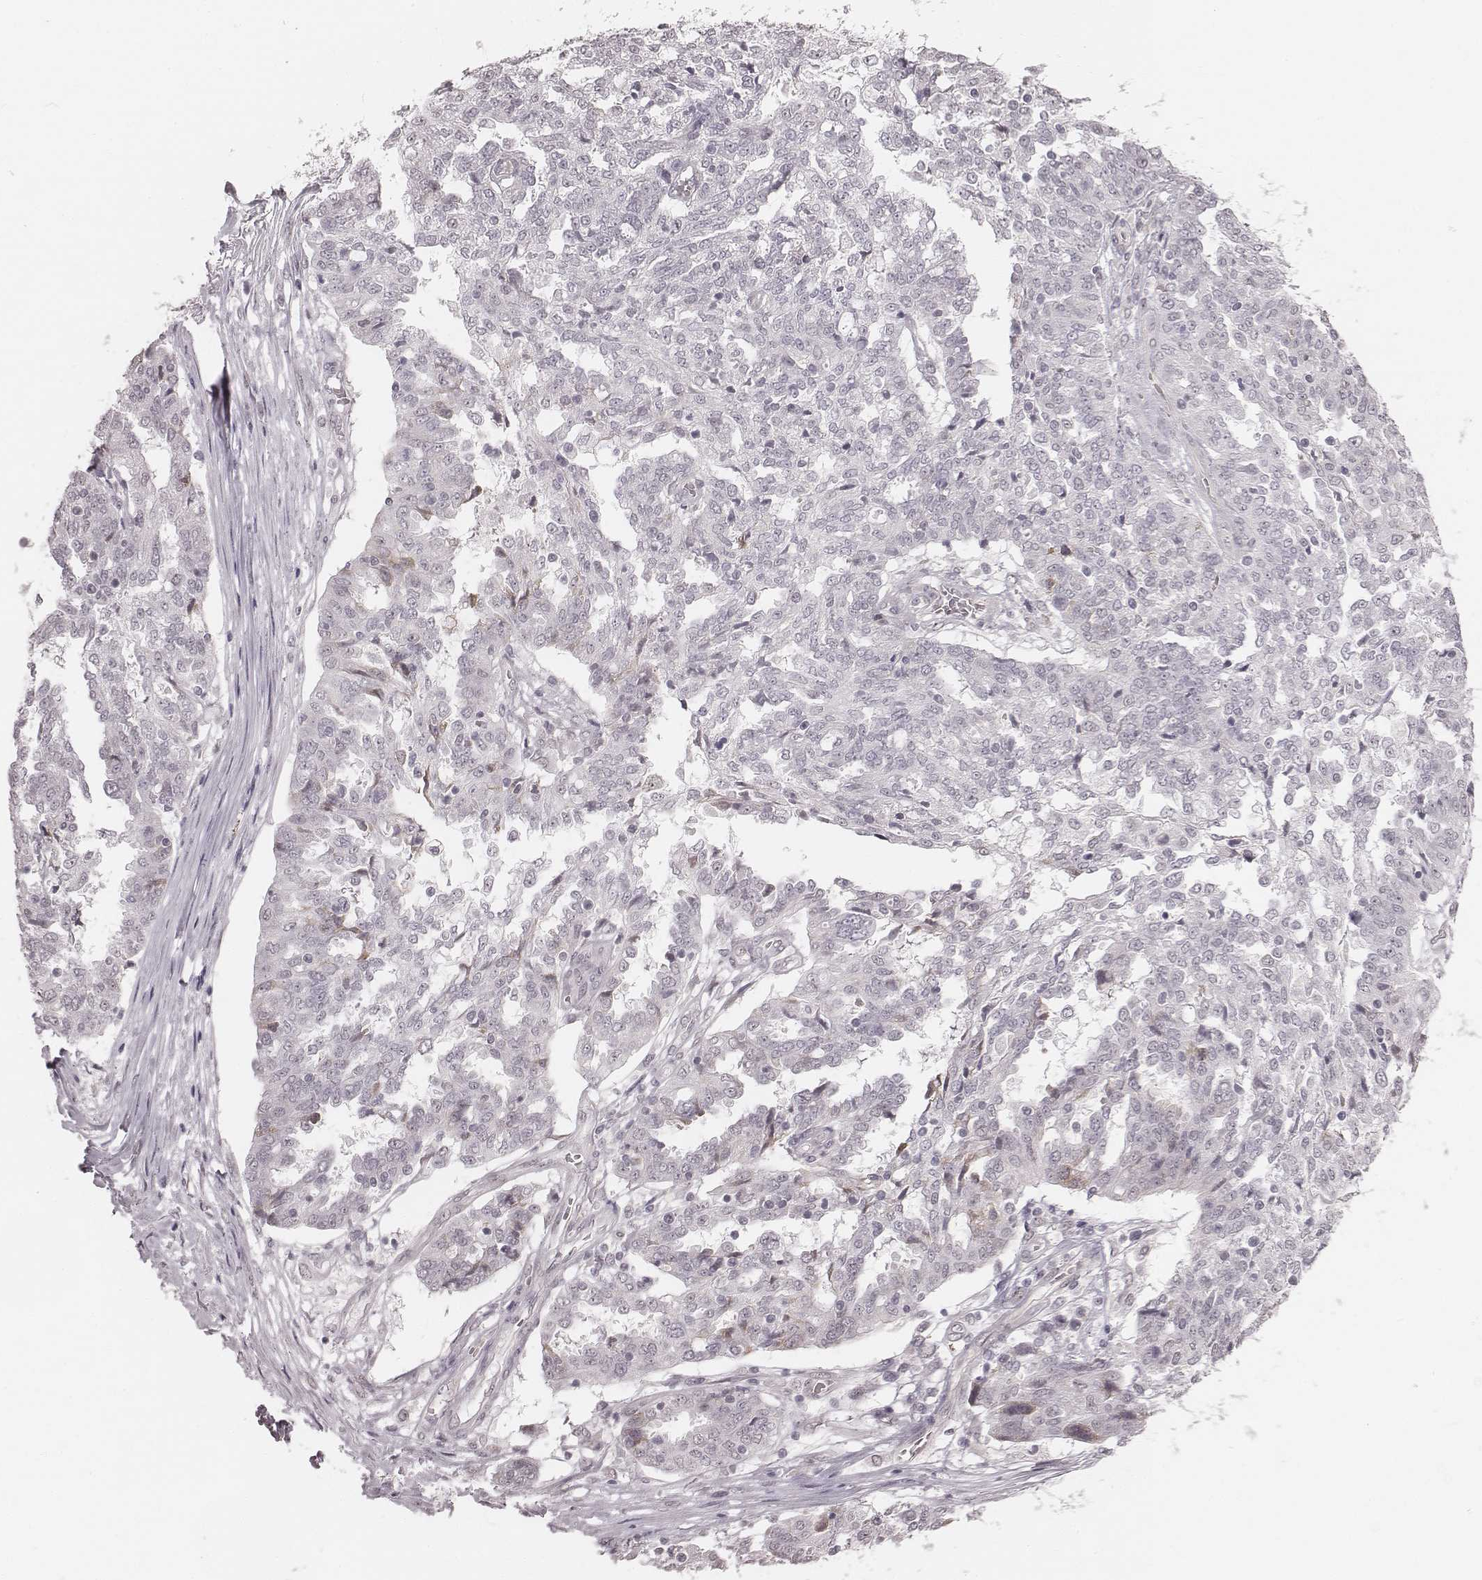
{"staining": {"intensity": "negative", "quantity": "none", "location": "none"}, "tissue": "ovarian cancer", "cell_type": "Tumor cells", "image_type": "cancer", "snomed": [{"axis": "morphology", "description": "Cystadenocarcinoma, serous, NOS"}, {"axis": "topography", "description": "Ovary"}], "caption": "This is an IHC image of ovarian cancer. There is no positivity in tumor cells.", "gene": "RPGRIP1", "patient": {"sex": "female", "age": 67}}